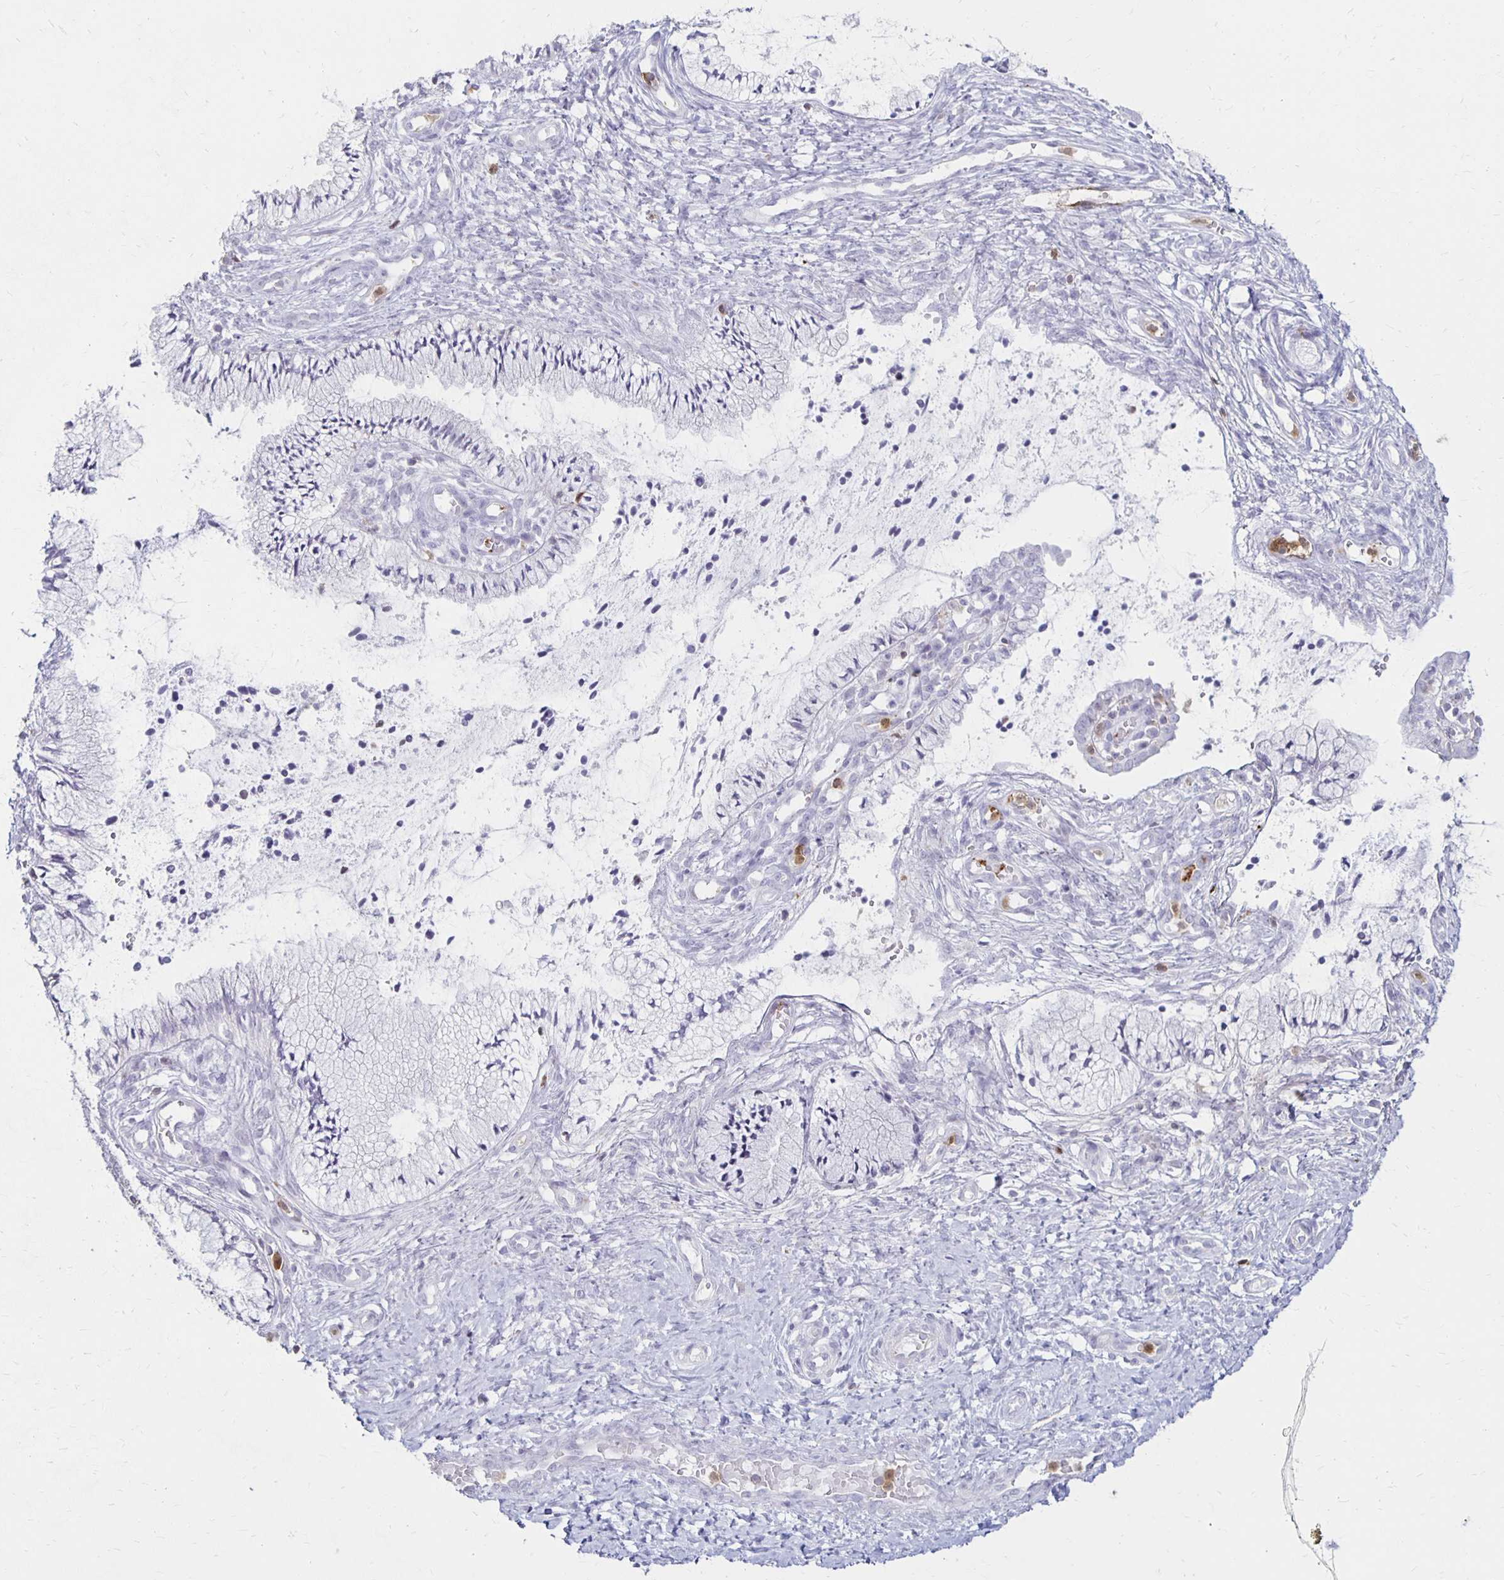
{"staining": {"intensity": "negative", "quantity": "none", "location": "none"}, "tissue": "cervix", "cell_type": "Glandular cells", "image_type": "normal", "snomed": [{"axis": "morphology", "description": "Normal tissue, NOS"}, {"axis": "topography", "description": "Cervix"}], "caption": "High power microscopy histopathology image of an immunohistochemistry photomicrograph of normal cervix, revealing no significant positivity in glandular cells. Brightfield microscopy of IHC stained with DAB (brown) and hematoxylin (blue), captured at high magnification.", "gene": "CCL21", "patient": {"sex": "female", "age": 37}}